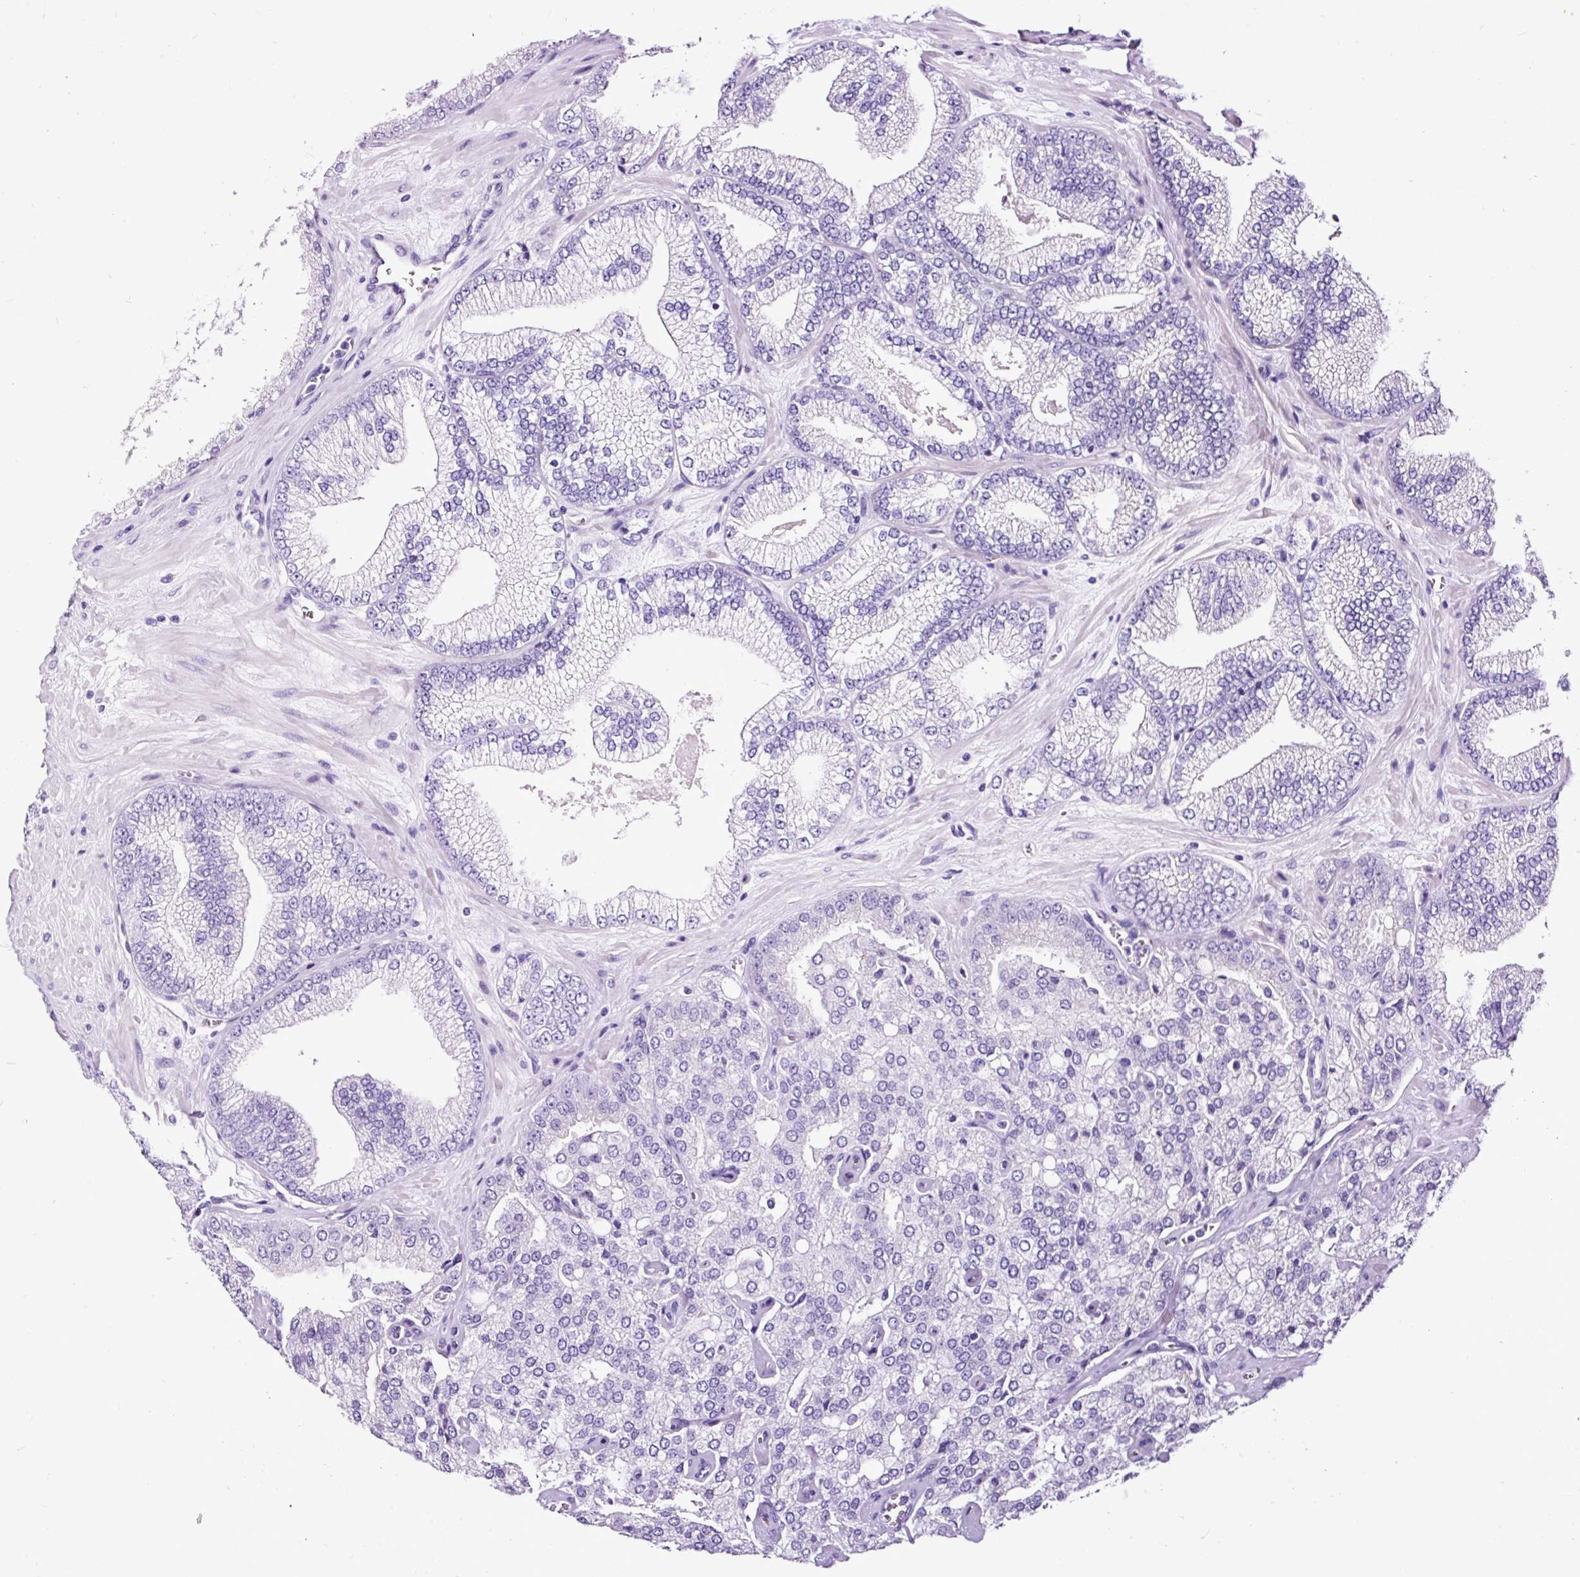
{"staining": {"intensity": "negative", "quantity": "none", "location": "none"}, "tissue": "prostate cancer", "cell_type": "Tumor cells", "image_type": "cancer", "snomed": [{"axis": "morphology", "description": "Adenocarcinoma, High grade"}, {"axis": "topography", "description": "Prostate"}], "caption": "DAB immunohistochemical staining of adenocarcinoma (high-grade) (prostate) exhibits no significant staining in tumor cells.", "gene": "STOX2", "patient": {"sex": "male", "age": 68}}